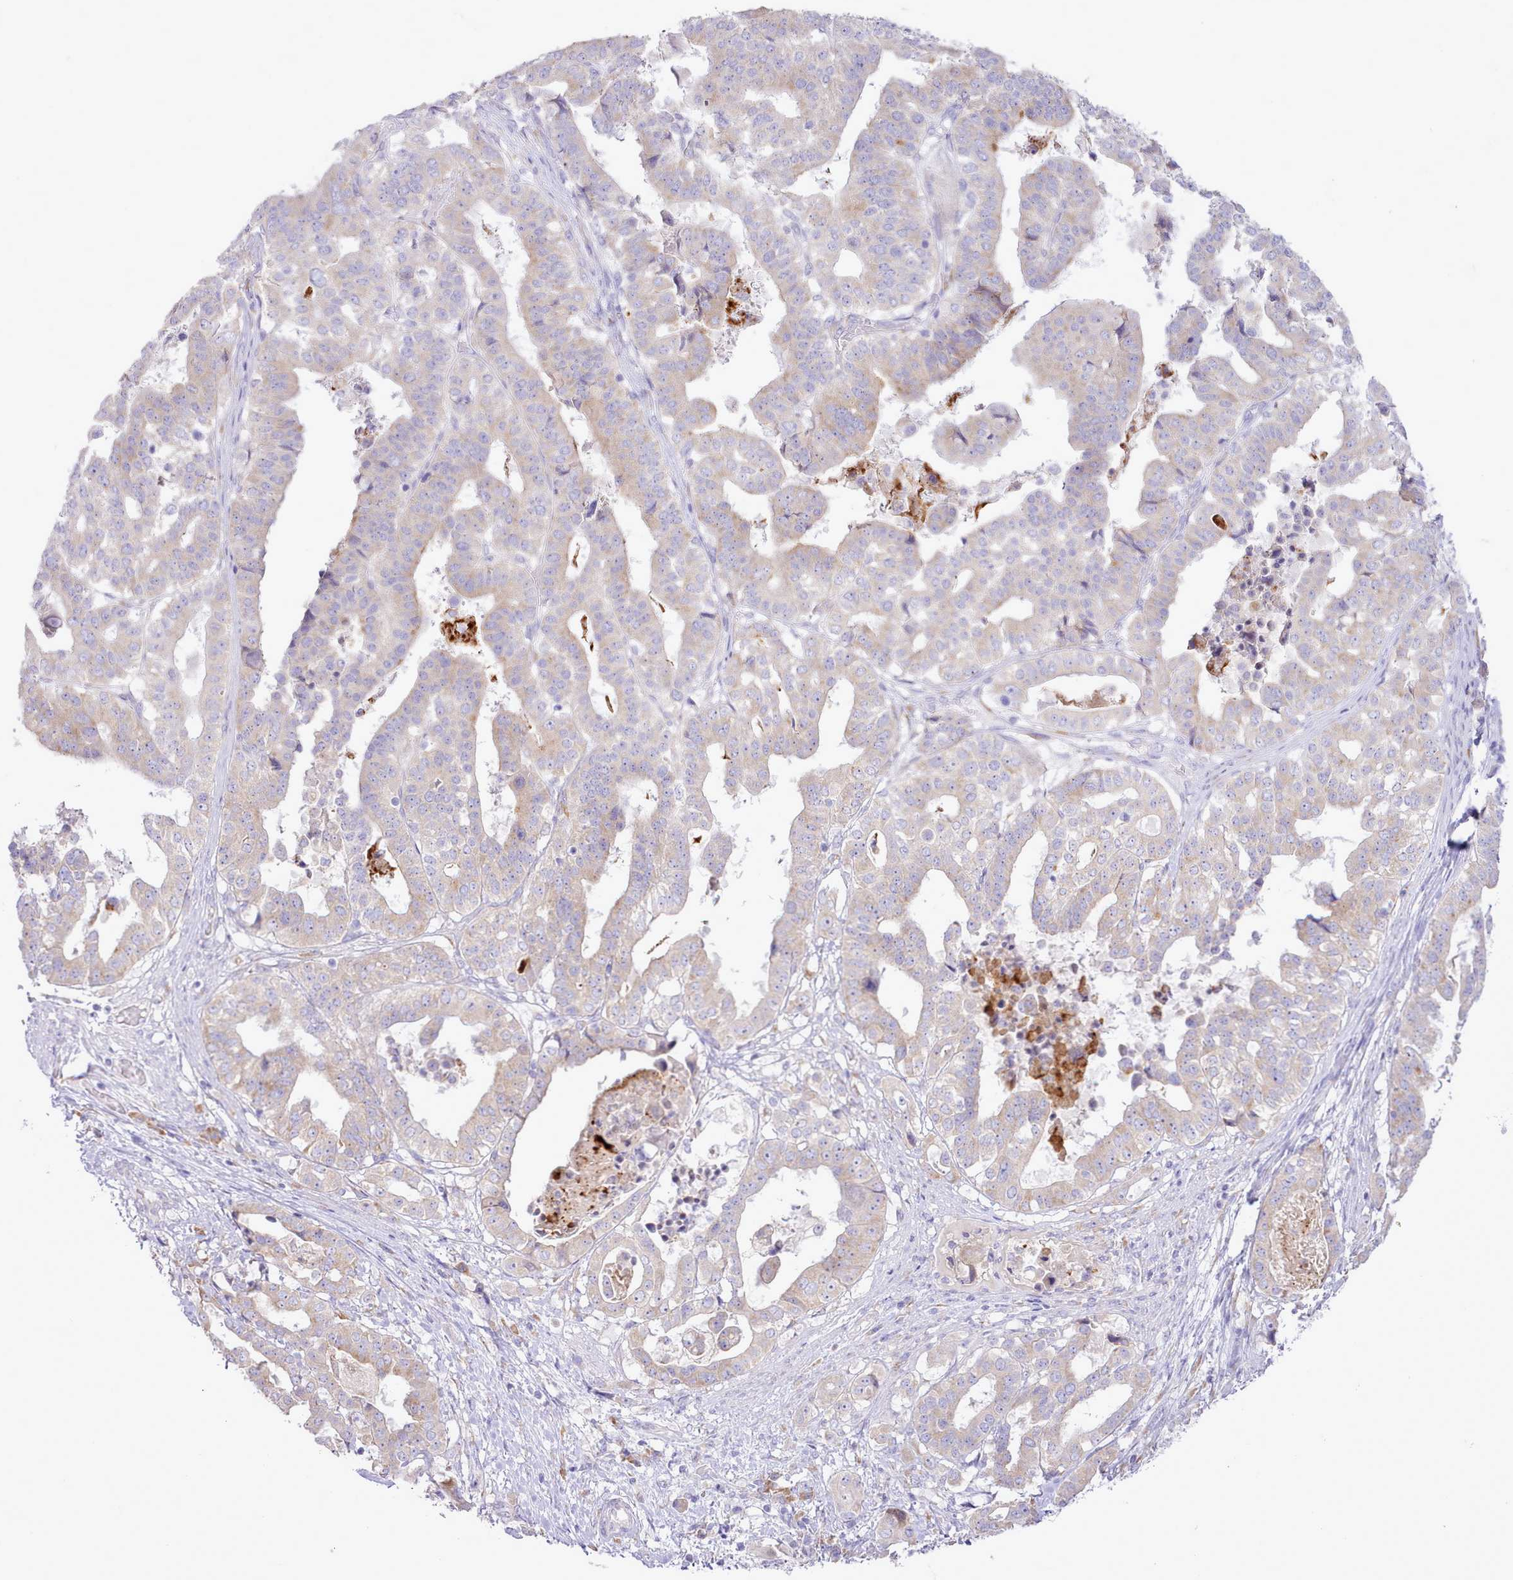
{"staining": {"intensity": "weak", "quantity": "<25%", "location": "cytoplasmic/membranous"}, "tissue": "stomach cancer", "cell_type": "Tumor cells", "image_type": "cancer", "snomed": [{"axis": "morphology", "description": "Adenocarcinoma, NOS"}, {"axis": "topography", "description": "Stomach"}], "caption": "Human adenocarcinoma (stomach) stained for a protein using immunohistochemistry demonstrates no expression in tumor cells.", "gene": "CCL1", "patient": {"sex": "male", "age": 48}}